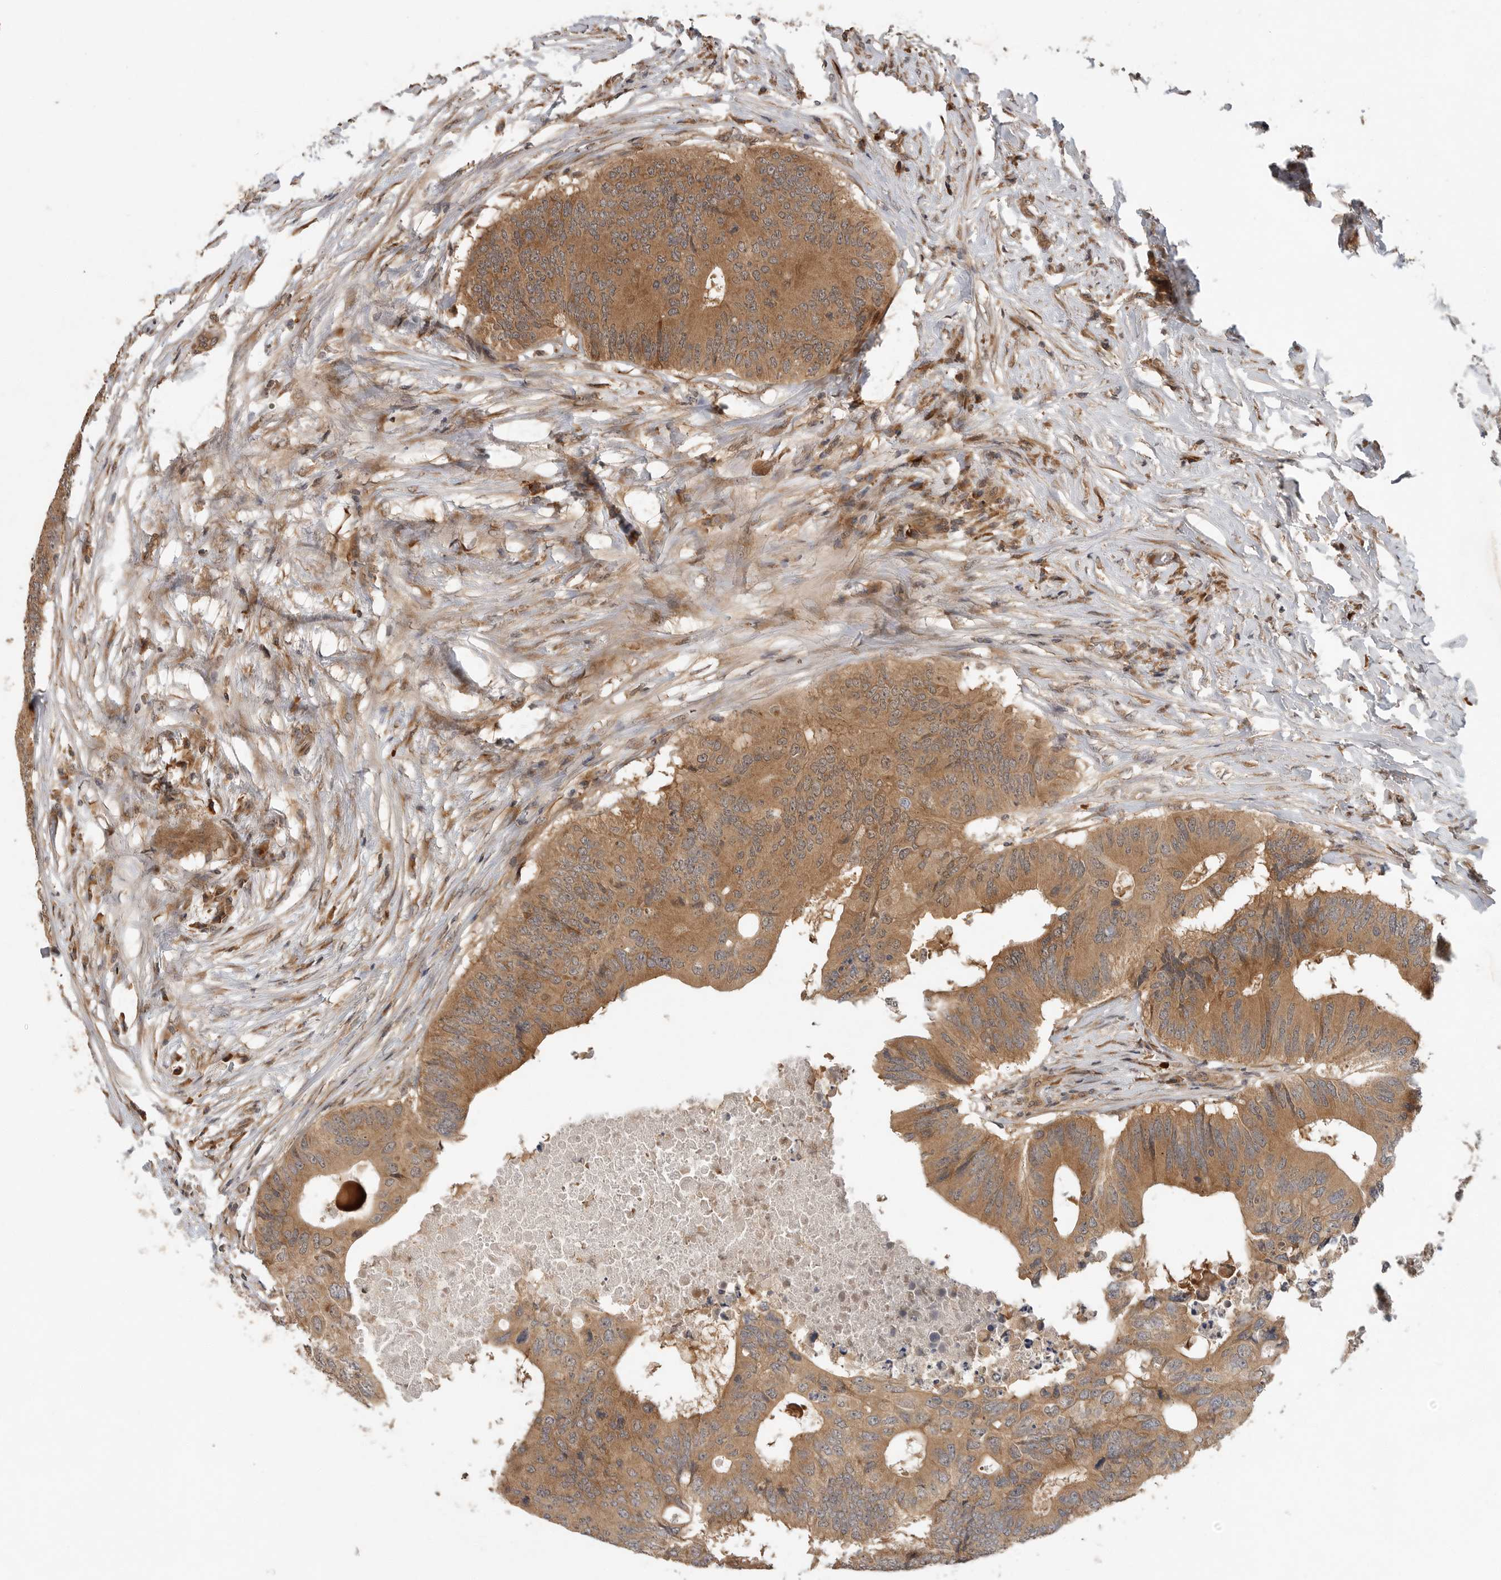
{"staining": {"intensity": "moderate", "quantity": ">75%", "location": "cytoplasmic/membranous"}, "tissue": "colorectal cancer", "cell_type": "Tumor cells", "image_type": "cancer", "snomed": [{"axis": "morphology", "description": "Adenocarcinoma, NOS"}, {"axis": "topography", "description": "Colon"}], "caption": "Adenocarcinoma (colorectal) stained with DAB (3,3'-diaminobenzidine) IHC demonstrates medium levels of moderate cytoplasmic/membranous expression in approximately >75% of tumor cells.", "gene": "OSBPL9", "patient": {"sex": "male", "age": 71}}